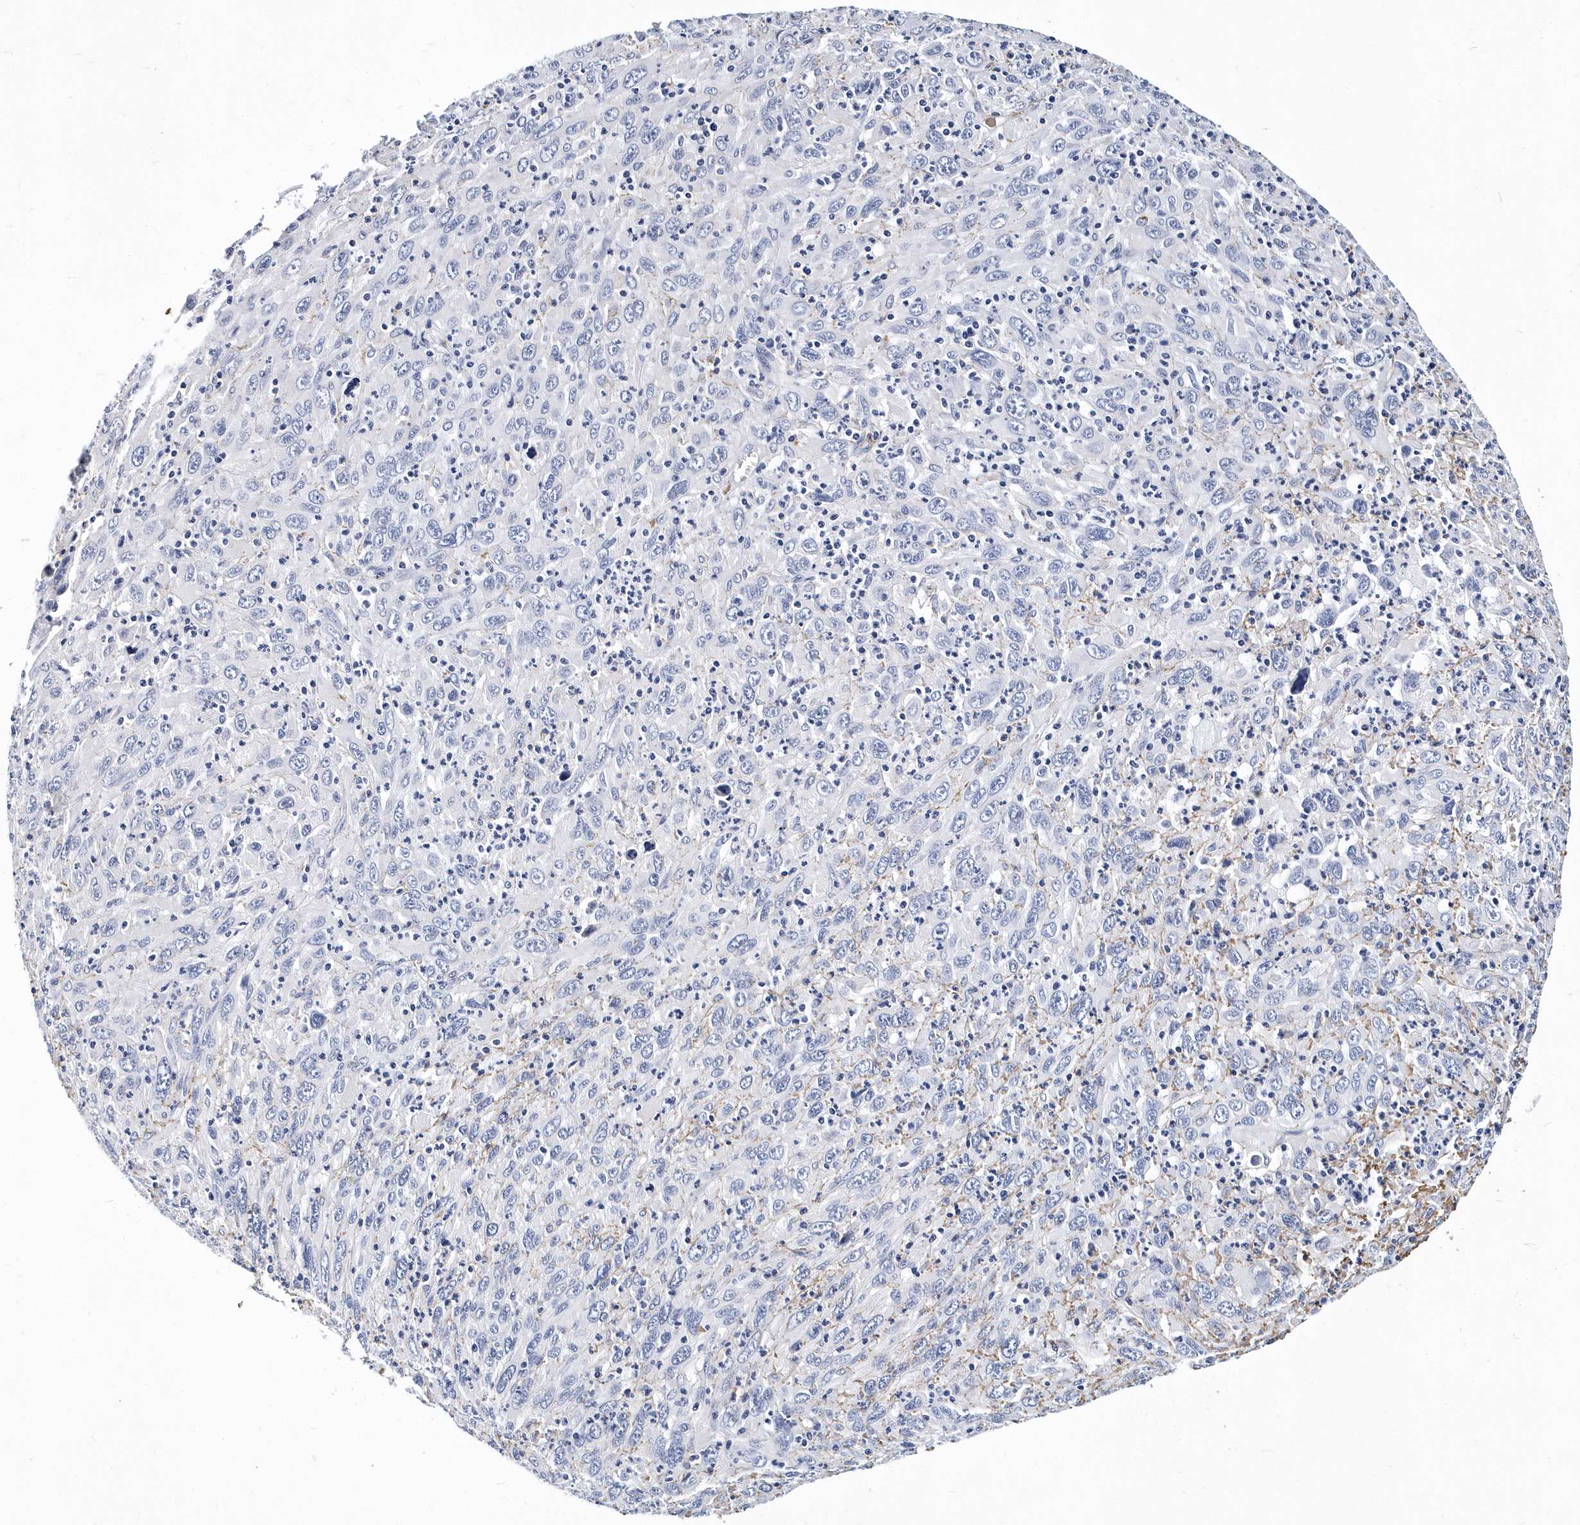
{"staining": {"intensity": "negative", "quantity": "none", "location": "none"}, "tissue": "melanoma", "cell_type": "Tumor cells", "image_type": "cancer", "snomed": [{"axis": "morphology", "description": "Malignant melanoma, Metastatic site"}, {"axis": "topography", "description": "Skin"}], "caption": "Immunohistochemical staining of malignant melanoma (metastatic site) displays no significant positivity in tumor cells.", "gene": "ITGA2B", "patient": {"sex": "female", "age": 56}}